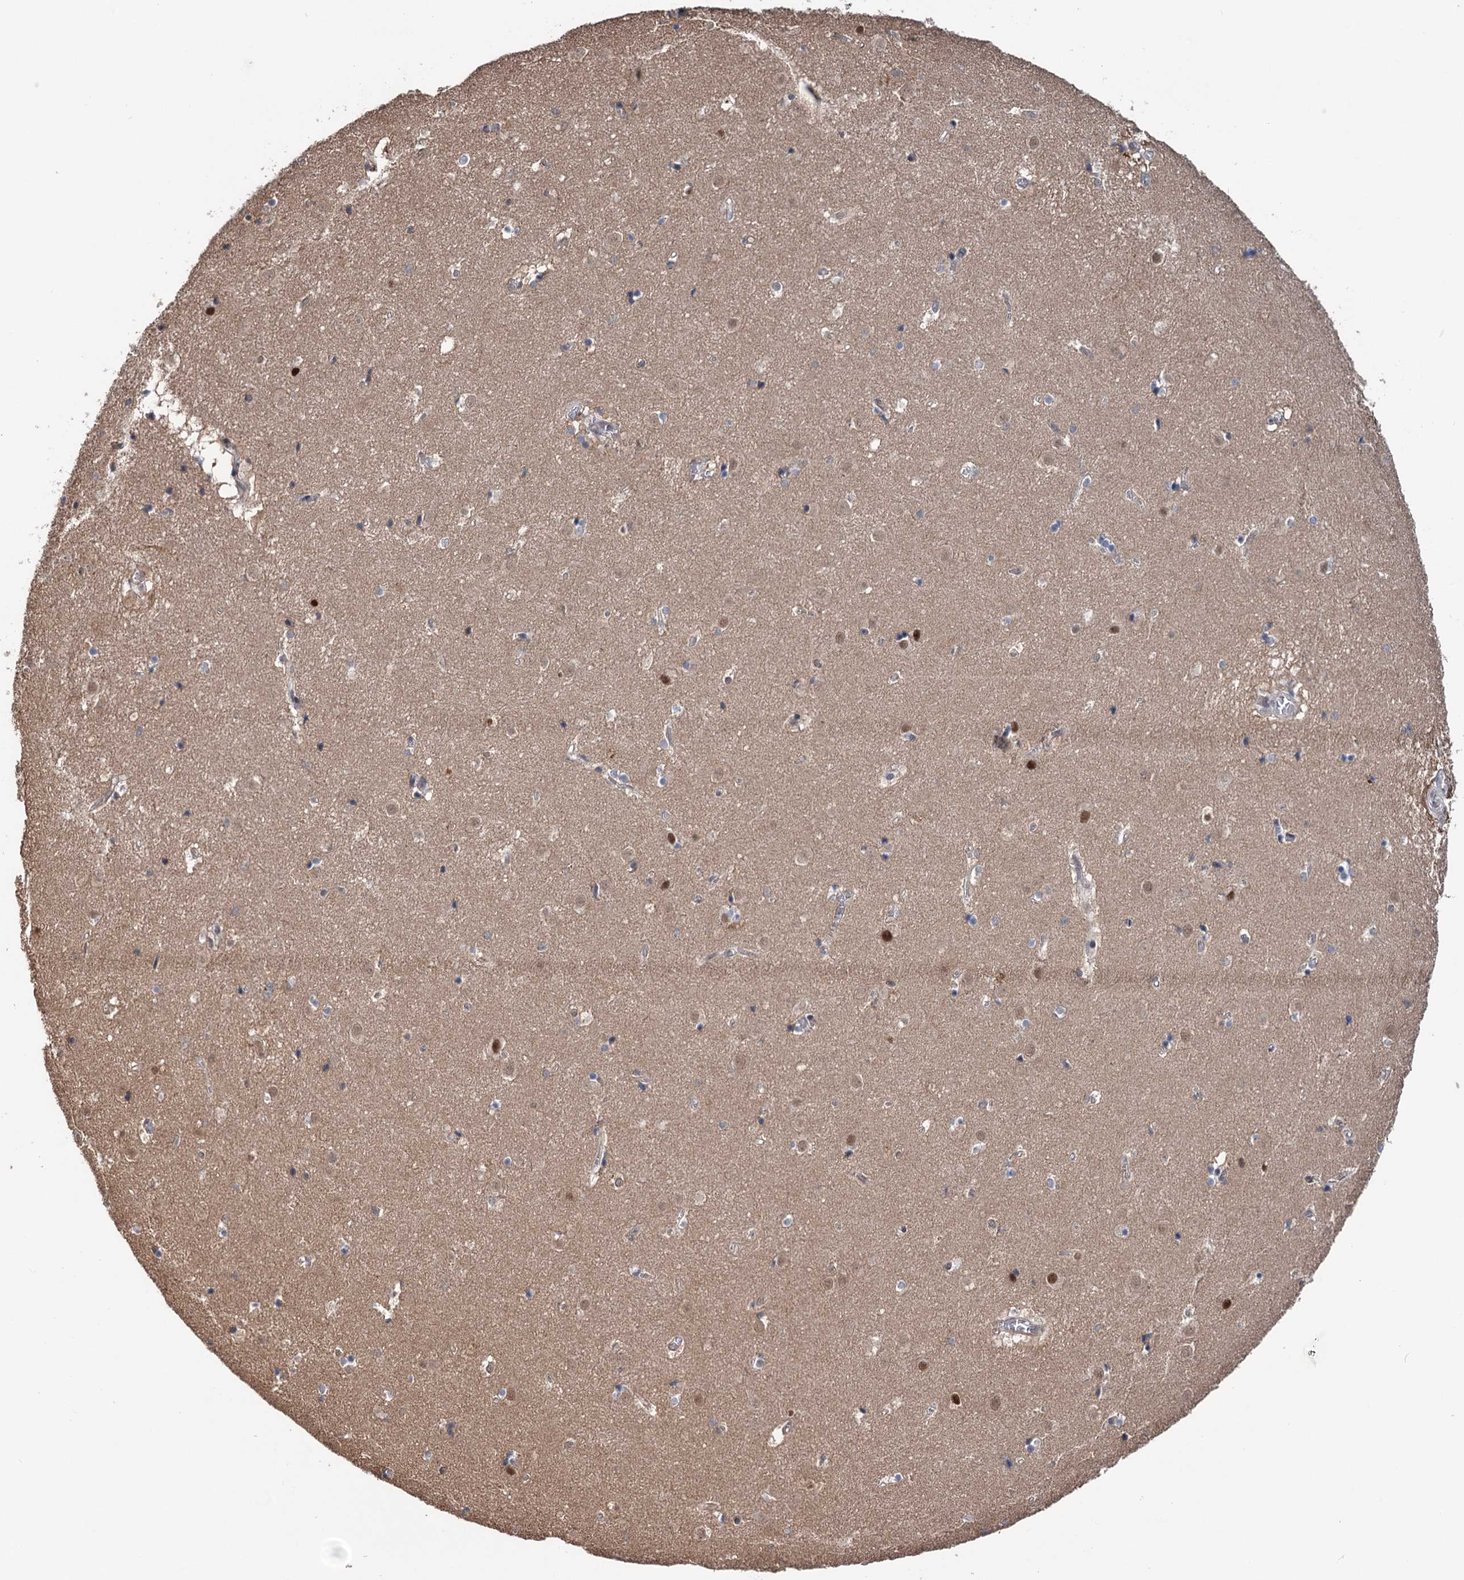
{"staining": {"intensity": "moderate", "quantity": "<25%", "location": "nuclear"}, "tissue": "caudate", "cell_type": "Glial cells", "image_type": "normal", "snomed": [{"axis": "morphology", "description": "Normal tissue, NOS"}, {"axis": "topography", "description": "Lateral ventricle wall"}], "caption": "Glial cells demonstrate low levels of moderate nuclear positivity in approximately <25% of cells in benign human caudate.", "gene": "NCAPD2", "patient": {"sex": "male", "age": 70}}